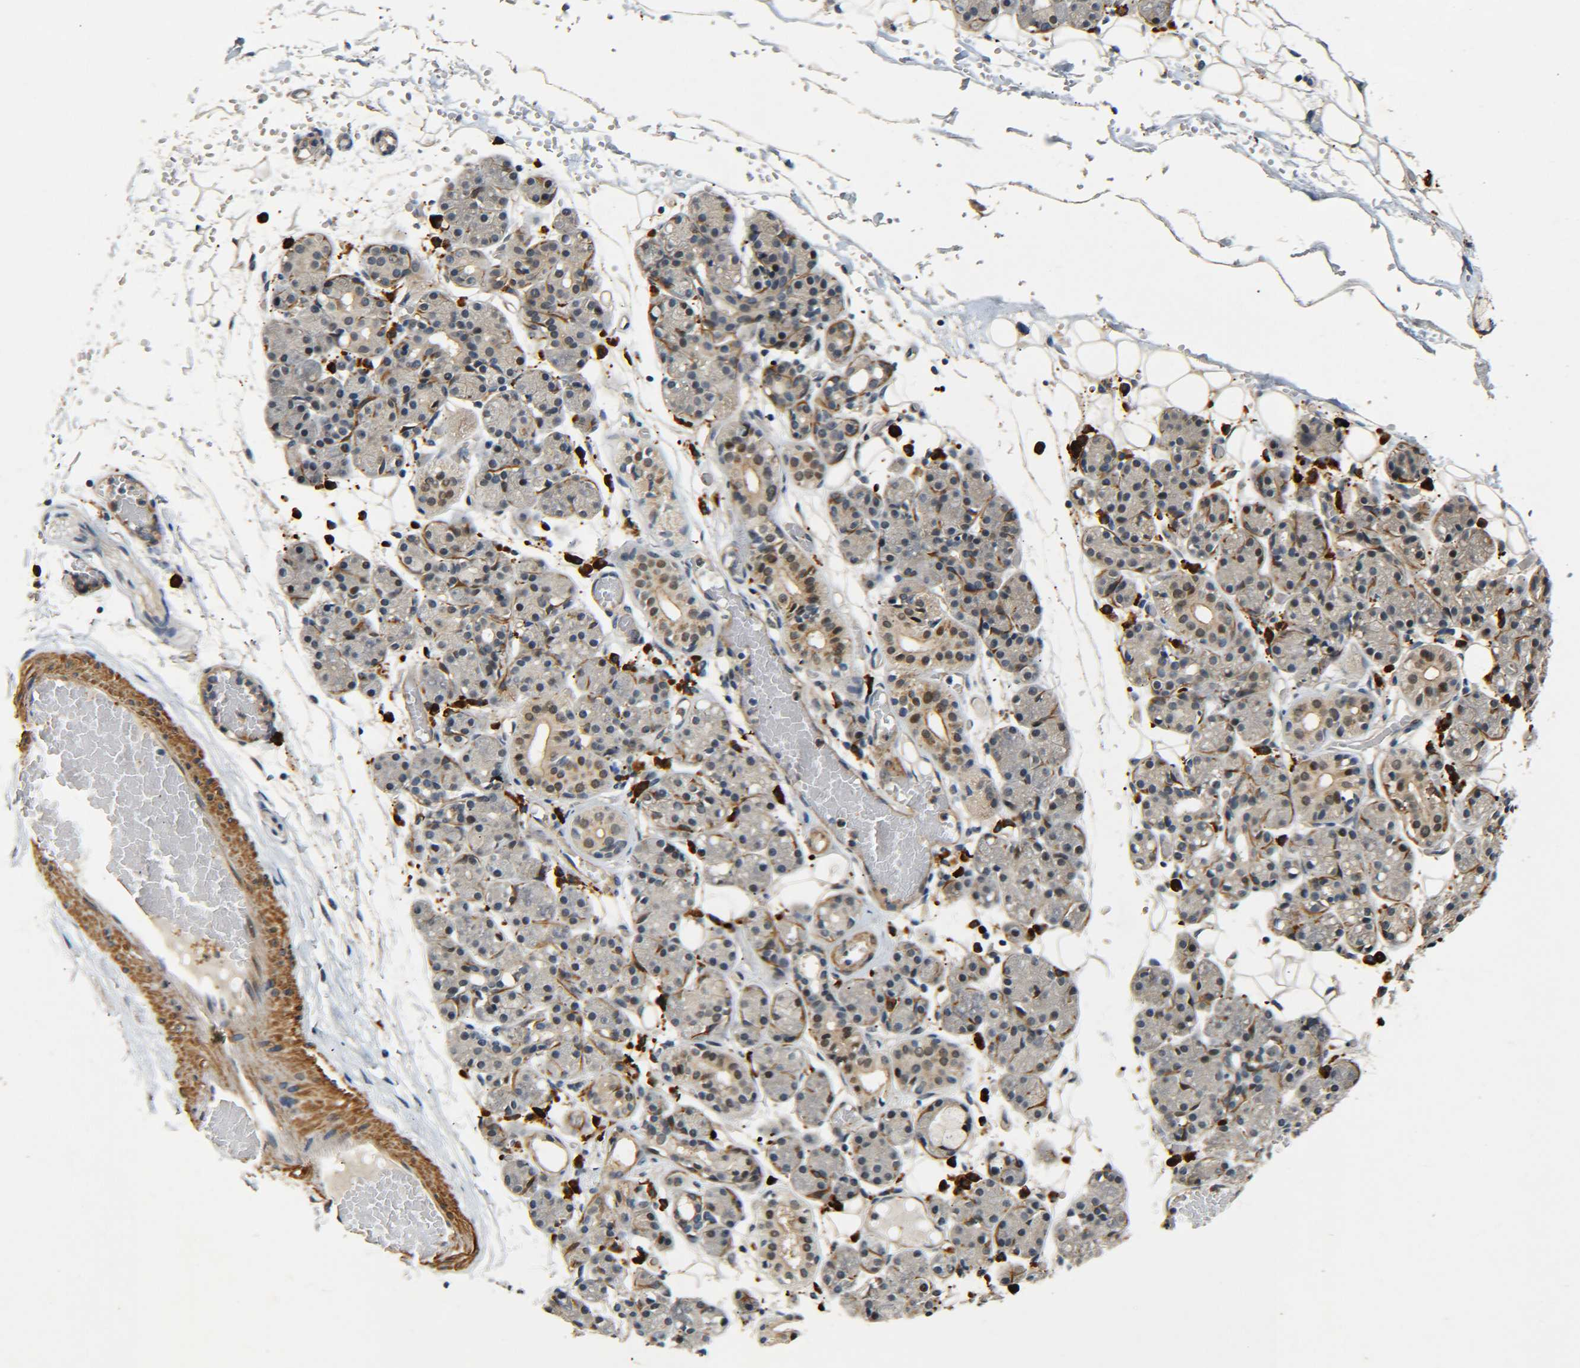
{"staining": {"intensity": "moderate", "quantity": "<25%", "location": "cytoplasmic/membranous,nuclear"}, "tissue": "salivary gland", "cell_type": "Glandular cells", "image_type": "normal", "snomed": [{"axis": "morphology", "description": "Normal tissue, NOS"}, {"axis": "topography", "description": "Salivary gland"}], "caption": "High-magnification brightfield microscopy of normal salivary gland stained with DAB (3,3'-diaminobenzidine) (brown) and counterstained with hematoxylin (blue). glandular cells exhibit moderate cytoplasmic/membranous,nuclear expression is appreciated in approximately<25% of cells. (DAB (3,3'-diaminobenzidine) IHC, brown staining for protein, blue staining for nuclei).", "gene": "MEIS1", "patient": {"sex": "male", "age": 63}}